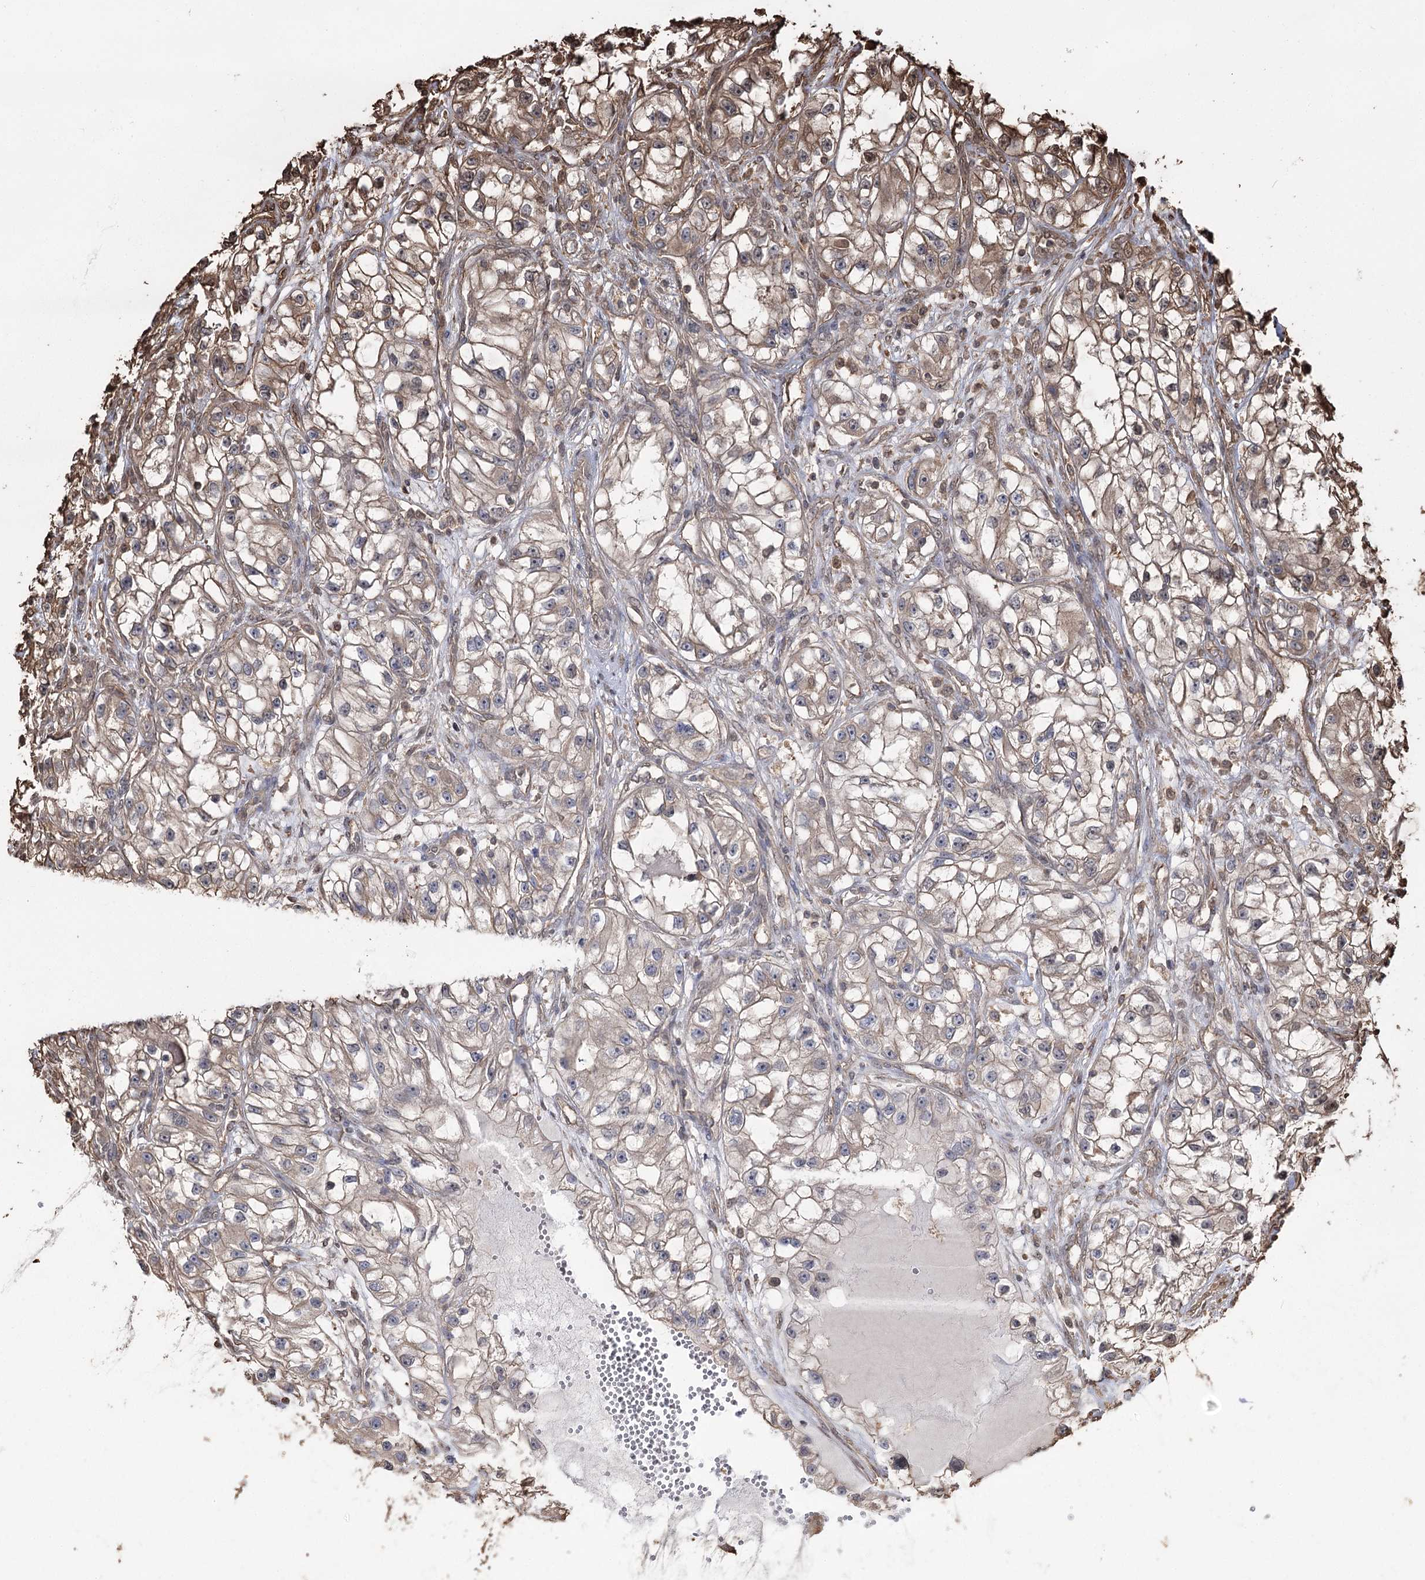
{"staining": {"intensity": "moderate", "quantity": "<25%", "location": "cytoplasmic/membranous"}, "tissue": "renal cancer", "cell_type": "Tumor cells", "image_type": "cancer", "snomed": [{"axis": "morphology", "description": "Adenocarcinoma, NOS"}, {"axis": "topography", "description": "Kidney"}], "caption": "A photomicrograph of human renal cancer (adenocarcinoma) stained for a protein shows moderate cytoplasmic/membranous brown staining in tumor cells.", "gene": "PLCH1", "patient": {"sex": "female", "age": 57}}